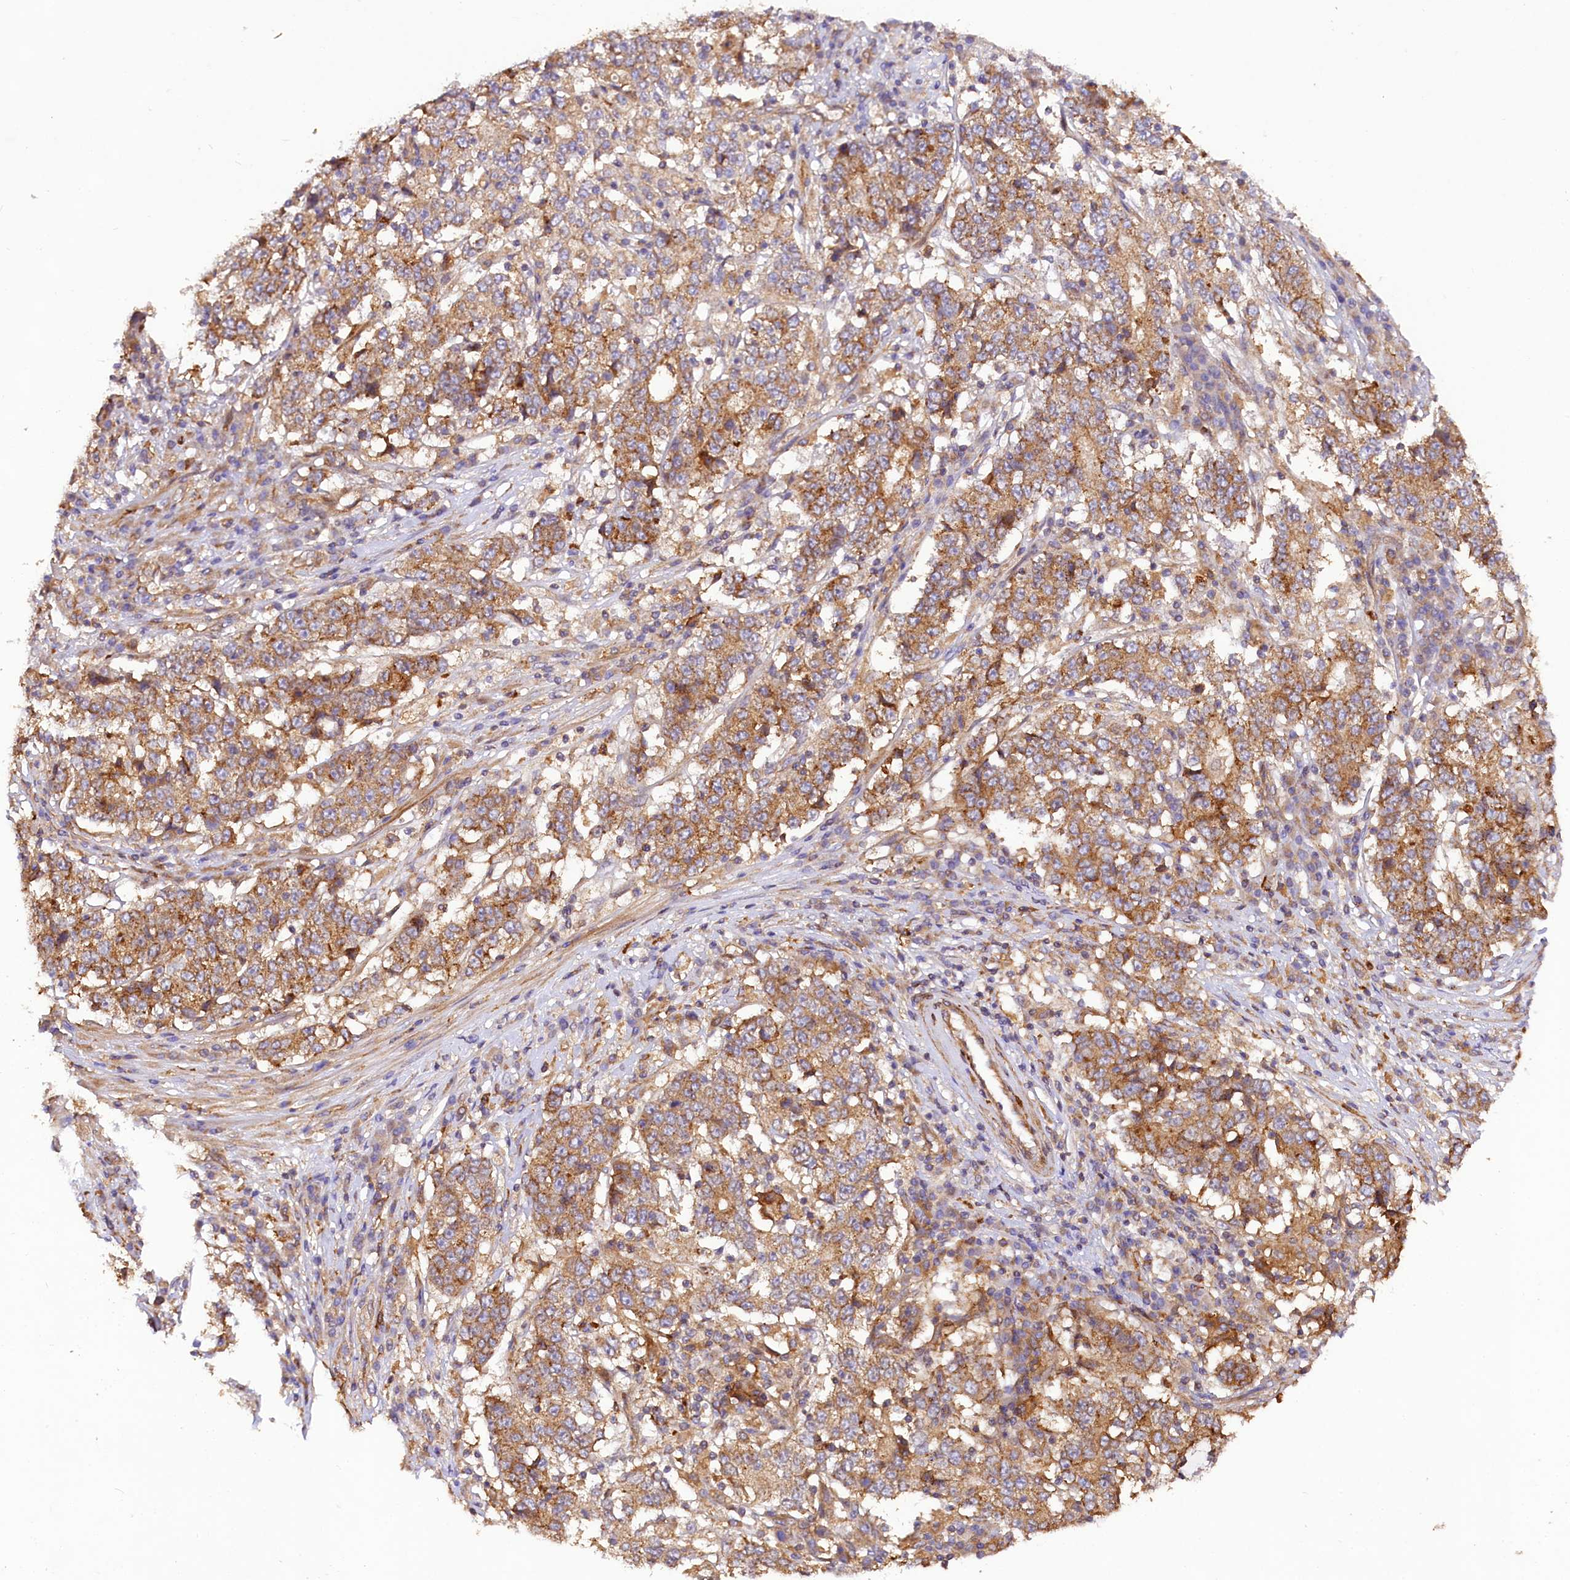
{"staining": {"intensity": "moderate", "quantity": ">75%", "location": "cytoplasmic/membranous"}, "tissue": "stomach cancer", "cell_type": "Tumor cells", "image_type": "cancer", "snomed": [{"axis": "morphology", "description": "Adenocarcinoma, NOS"}, {"axis": "topography", "description": "Stomach"}], "caption": "Tumor cells demonstrate medium levels of moderate cytoplasmic/membranous staining in about >75% of cells in adenocarcinoma (stomach).", "gene": "CSAD", "patient": {"sex": "male", "age": 59}}